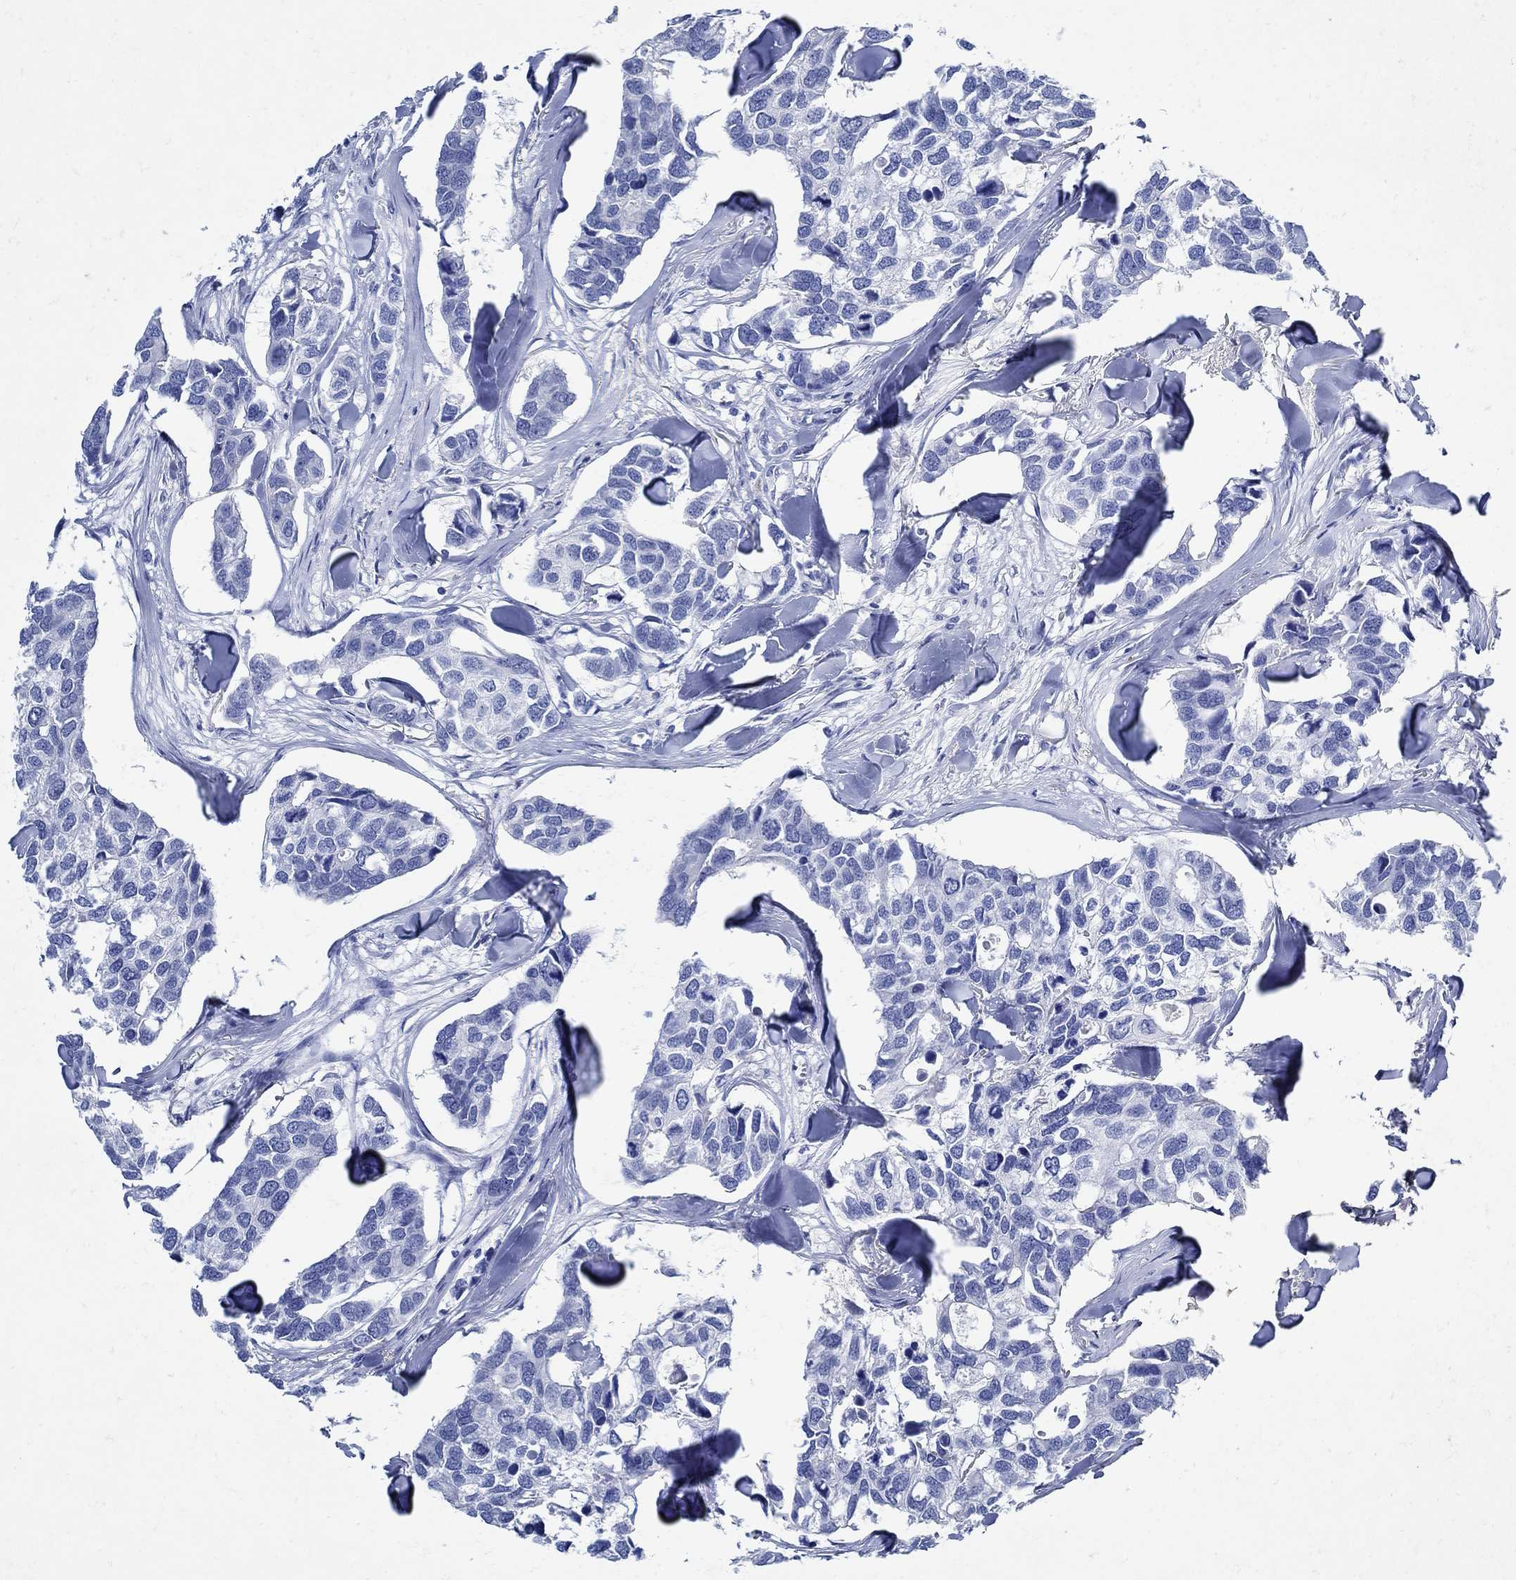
{"staining": {"intensity": "negative", "quantity": "none", "location": "none"}, "tissue": "breast cancer", "cell_type": "Tumor cells", "image_type": "cancer", "snomed": [{"axis": "morphology", "description": "Duct carcinoma"}, {"axis": "topography", "description": "Breast"}], "caption": "Breast cancer was stained to show a protein in brown. There is no significant expression in tumor cells.", "gene": "NOS1", "patient": {"sex": "female", "age": 83}}